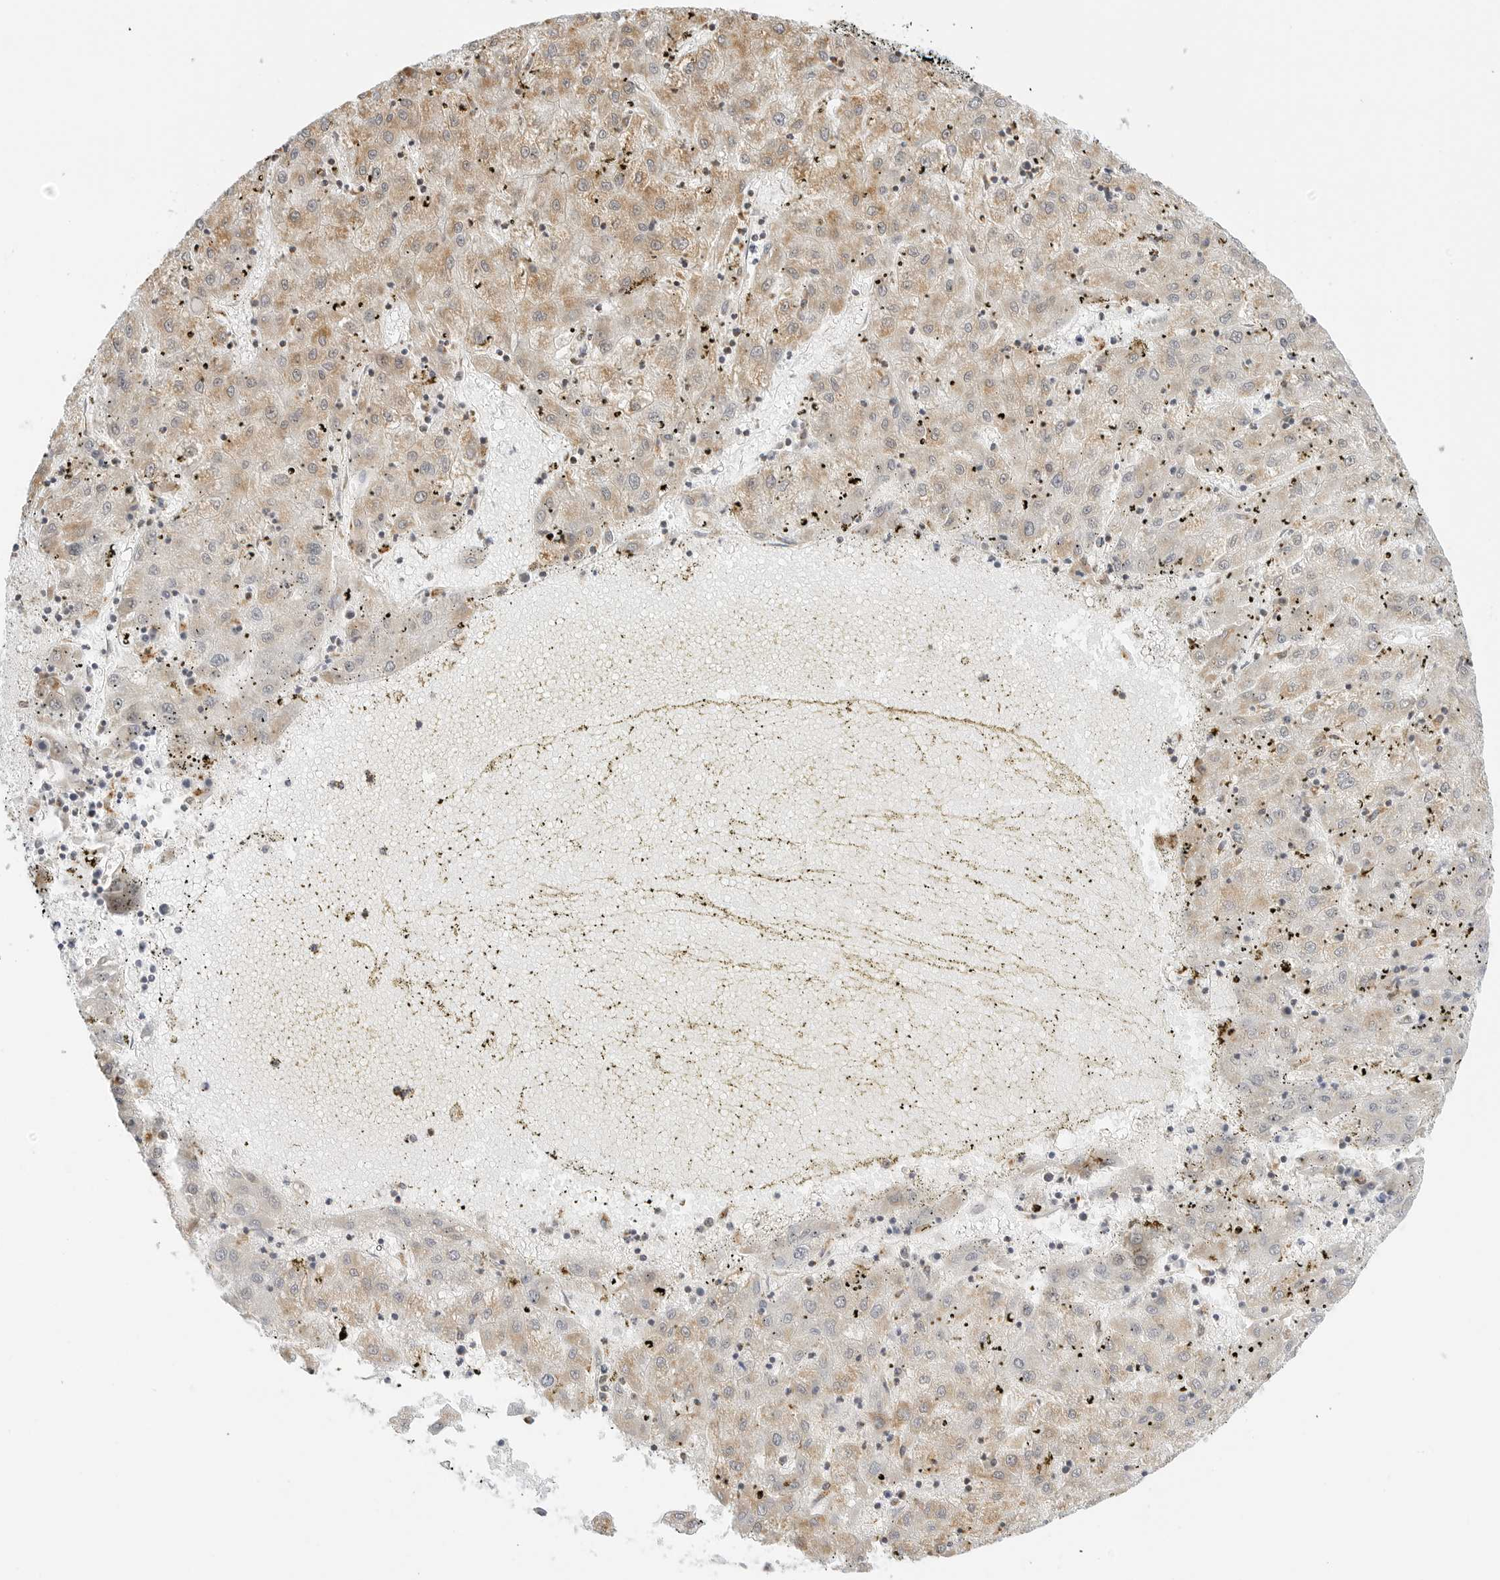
{"staining": {"intensity": "weak", "quantity": ">75%", "location": "cytoplasmic/membranous"}, "tissue": "liver cancer", "cell_type": "Tumor cells", "image_type": "cancer", "snomed": [{"axis": "morphology", "description": "Carcinoma, Hepatocellular, NOS"}, {"axis": "topography", "description": "Liver"}], "caption": "Immunohistochemistry (IHC) of human liver hepatocellular carcinoma reveals low levels of weak cytoplasmic/membranous expression in about >75% of tumor cells. Ihc stains the protein of interest in brown and the nuclei are stained blue.", "gene": "GORAB", "patient": {"sex": "male", "age": 72}}